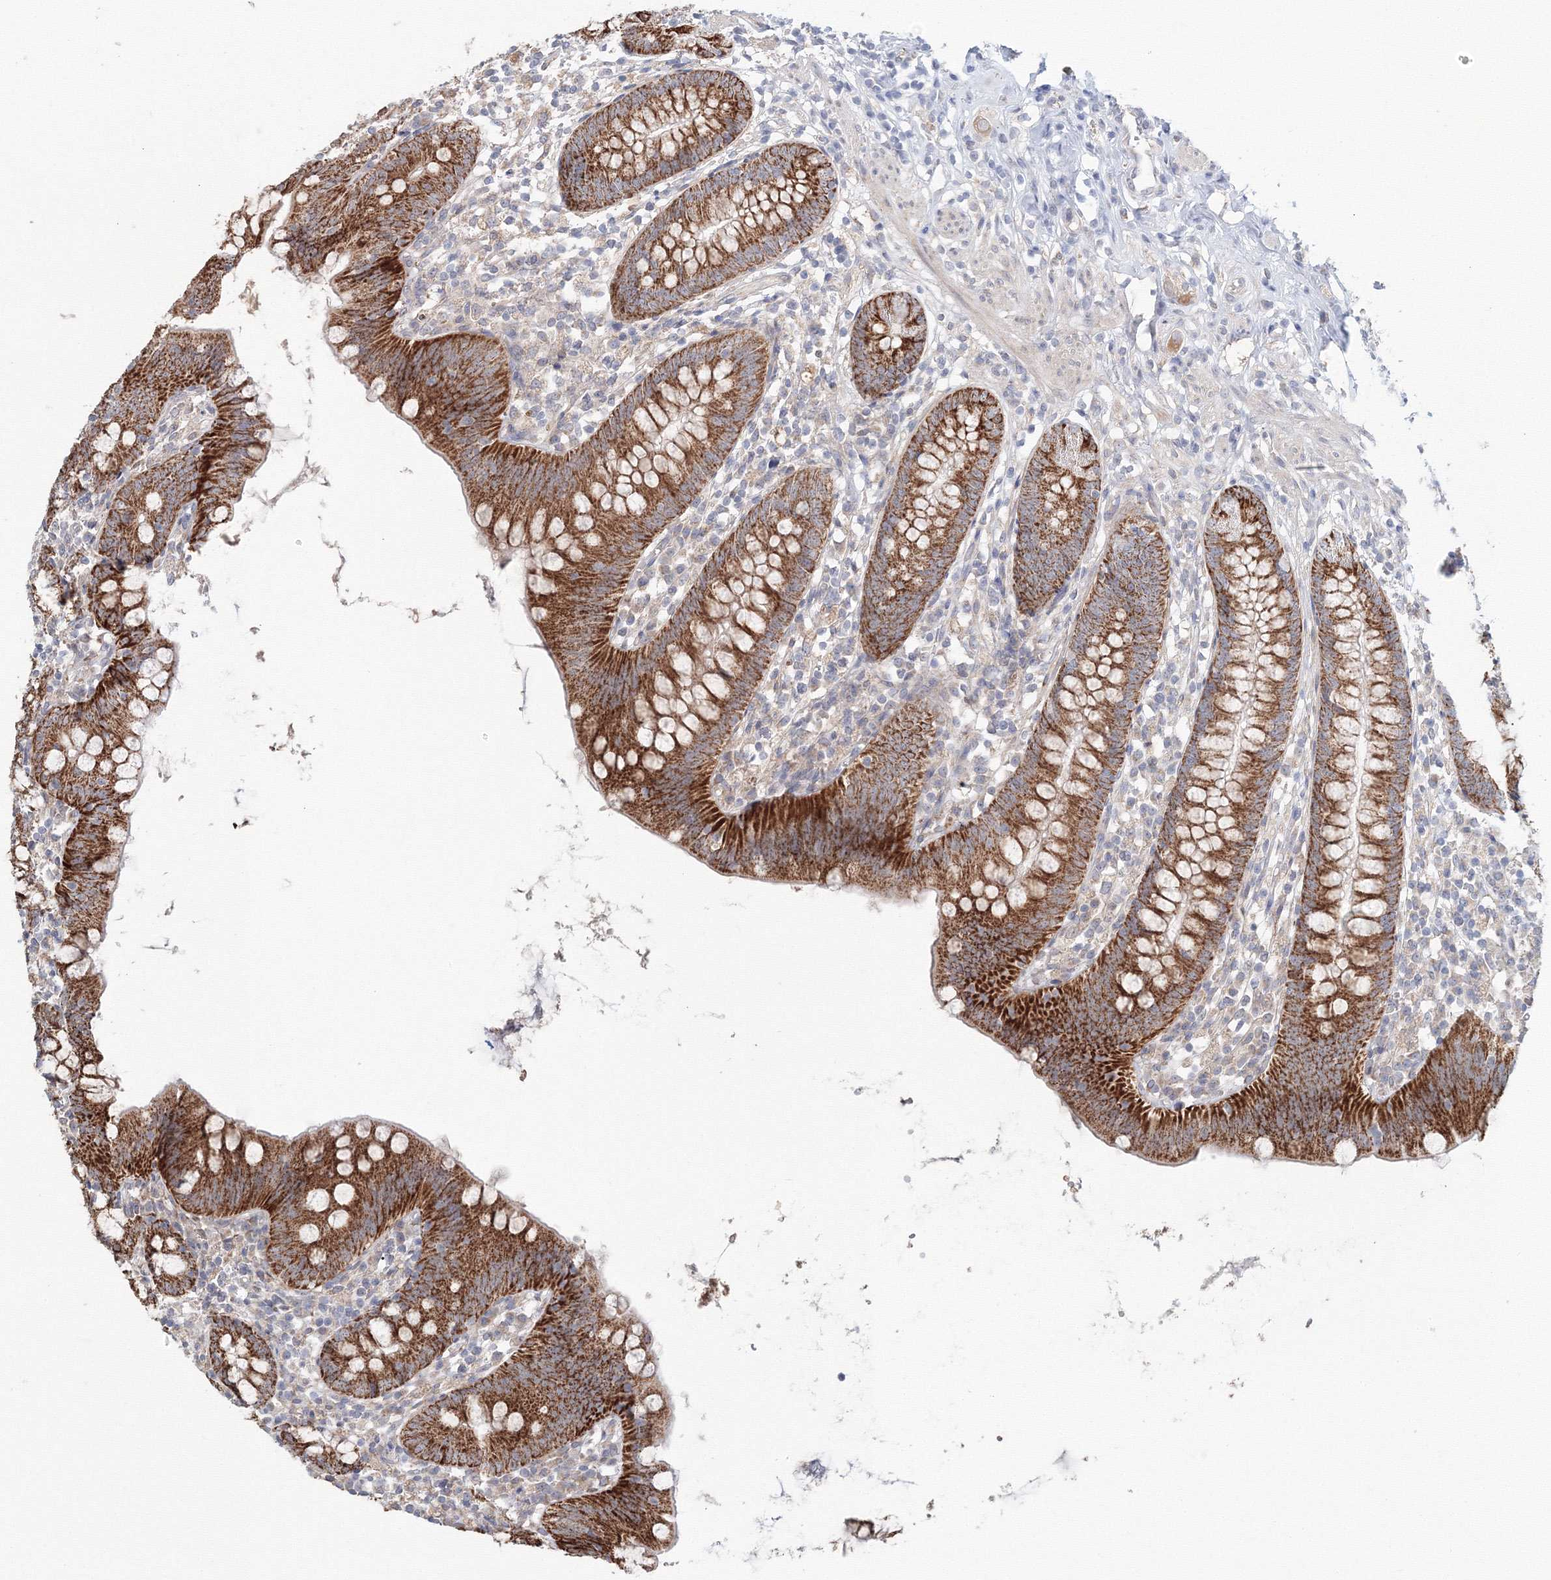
{"staining": {"intensity": "strong", "quantity": ">75%", "location": "cytoplasmic/membranous"}, "tissue": "appendix", "cell_type": "Glandular cells", "image_type": "normal", "snomed": [{"axis": "morphology", "description": "Normal tissue, NOS"}, {"axis": "topography", "description": "Appendix"}], "caption": "Immunohistochemistry micrograph of unremarkable appendix: appendix stained using immunohistochemistry (IHC) reveals high levels of strong protein expression localized specifically in the cytoplasmic/membranous of glandular cells, appearing as a cytoplasmic/membranous brown color.", "gene": "DHRS12", "patient": {"sex": "female", "age": 62}}